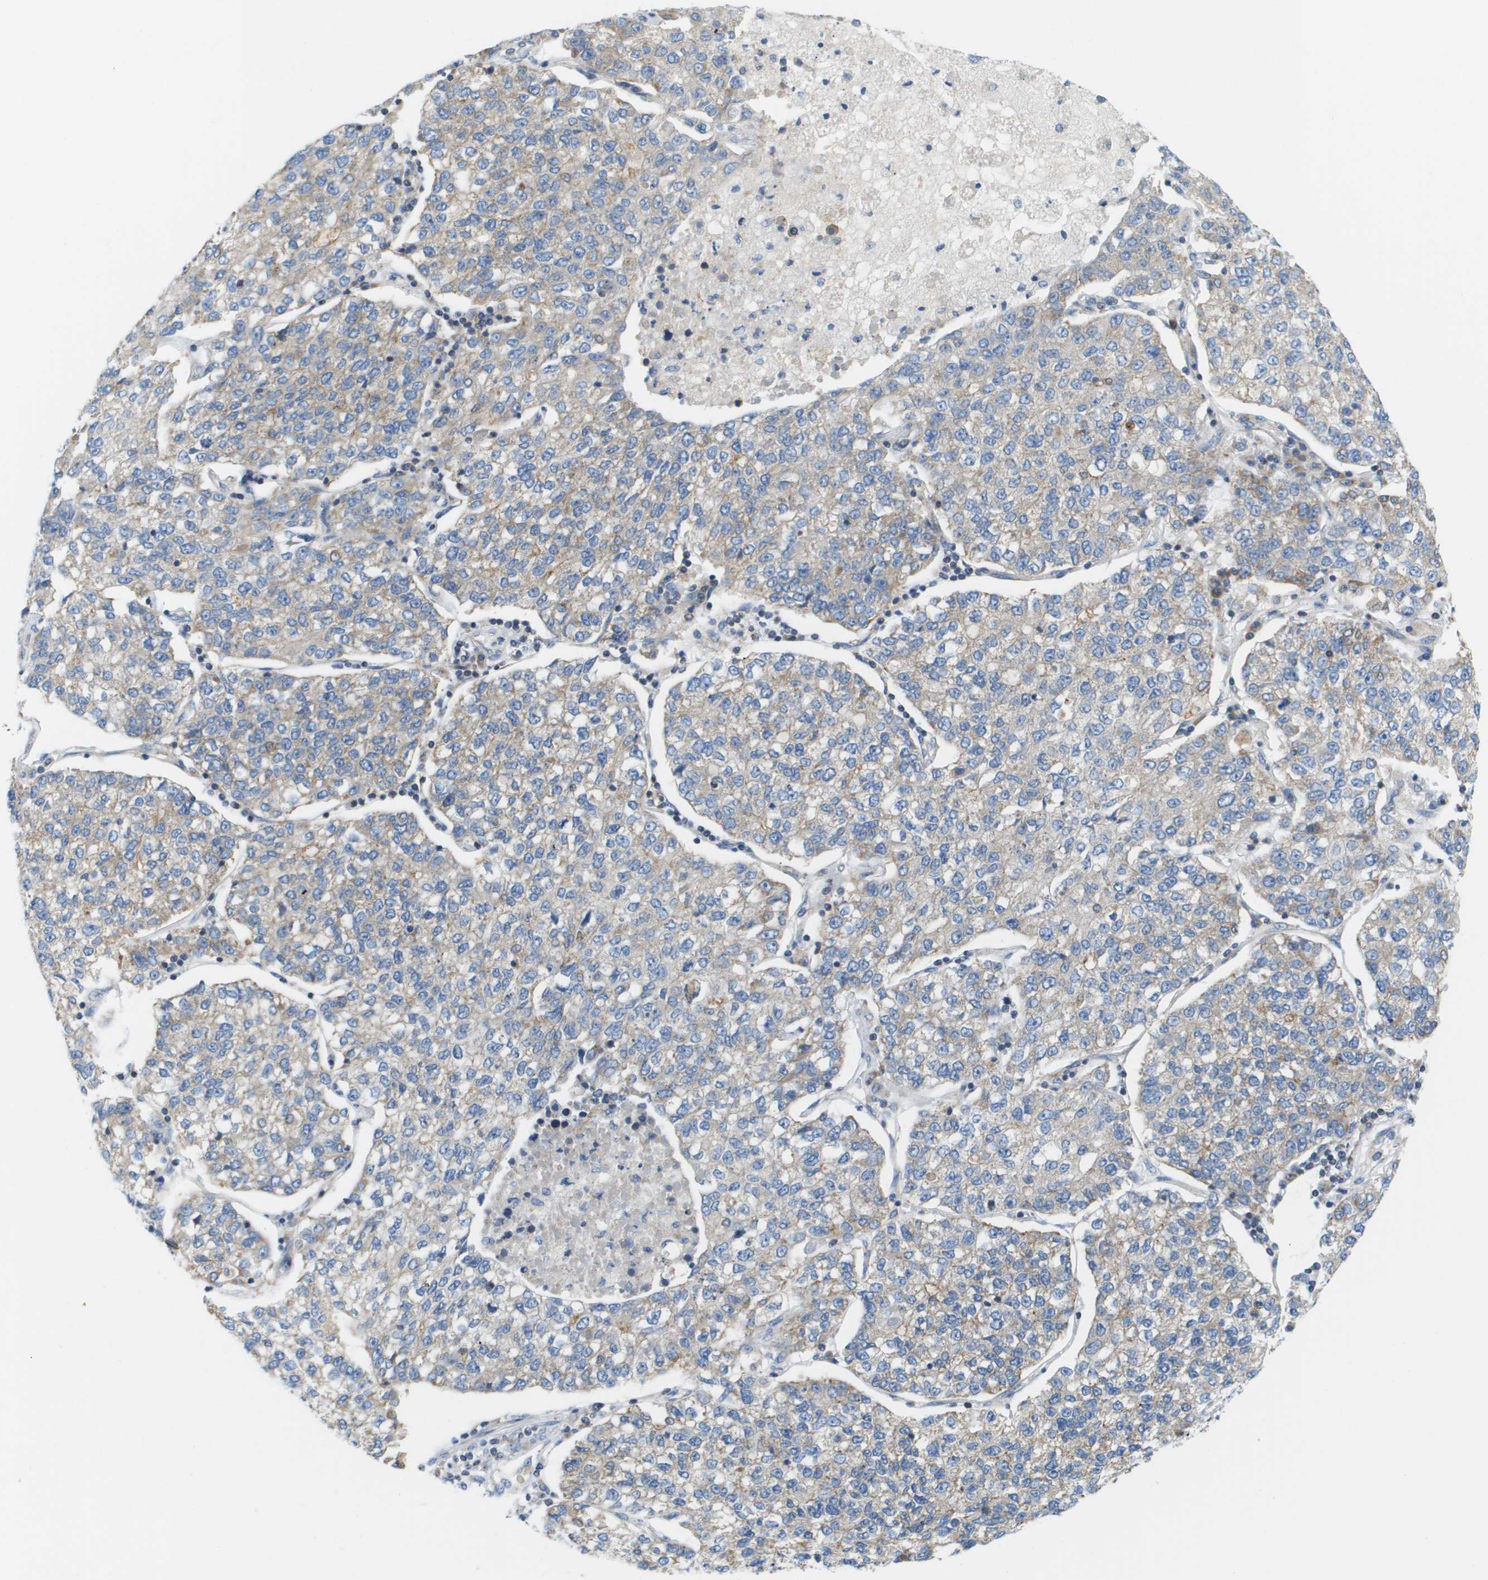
{"staining": {"intensity": "weak", "quantity": ">75%", "location": "cytoplasmic/membranous"}, "tissue": "lung cancer", "cell_type": "Tumor cells", "image_type": "cancer", "snomed": [{"axis": "morphology", "description": "Adenocarcinoma, NOS"}, {"axis": "topography", "description": "Lung"}], "caption": "High-power microscopy captured an immunohistochemistry micrograph of lung cancer (adenocarcinoma), revealing weak cytoplasmic/membranous positivity in about >75% of tumor cells.", "gene": "FIS1", "patient": {"sex": "male", "age": 49}}